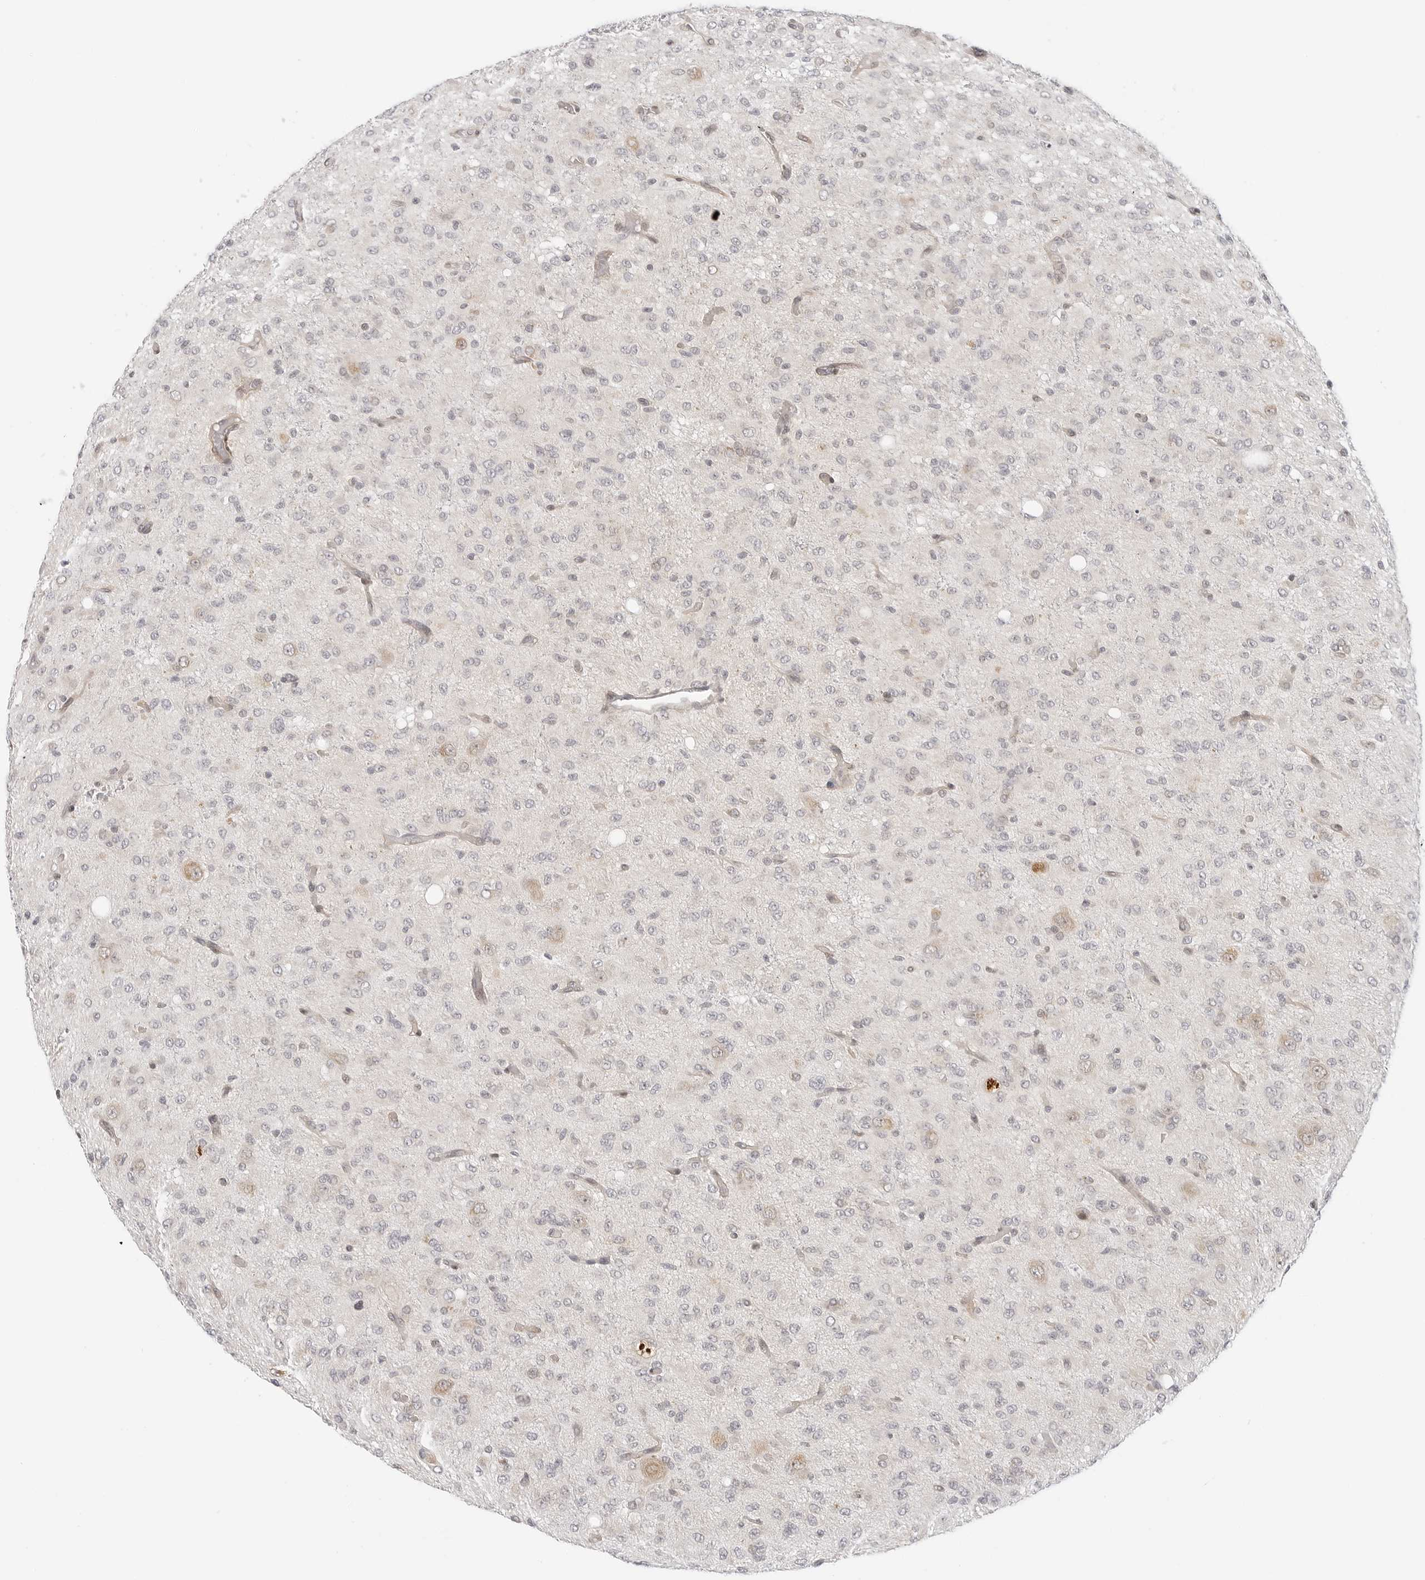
{"staining": {"intensity": "negative", "quantity": "none", "location": "none"}, "tissue": "glioma", "cell_type": "Tumor cells", "image_type": "cancer", "snomed": [{"axis": "morphology", "description": "Glioma, malignant, High grade"}, {"axis": "topography", "description": "Brain"}], "caption": "Immunohistochemical staining of human high-grade glioma (malignant) reveals no significant staining in tumor cells. Brightfield microscopy of immunohistochemistry stained with DAB (3,3'-diaminobenzidine) (brown) and hematoxylin (blue), captured at high magnification.", "gene": "TCP1", "patient": {"sex": "female", "age": 59}}